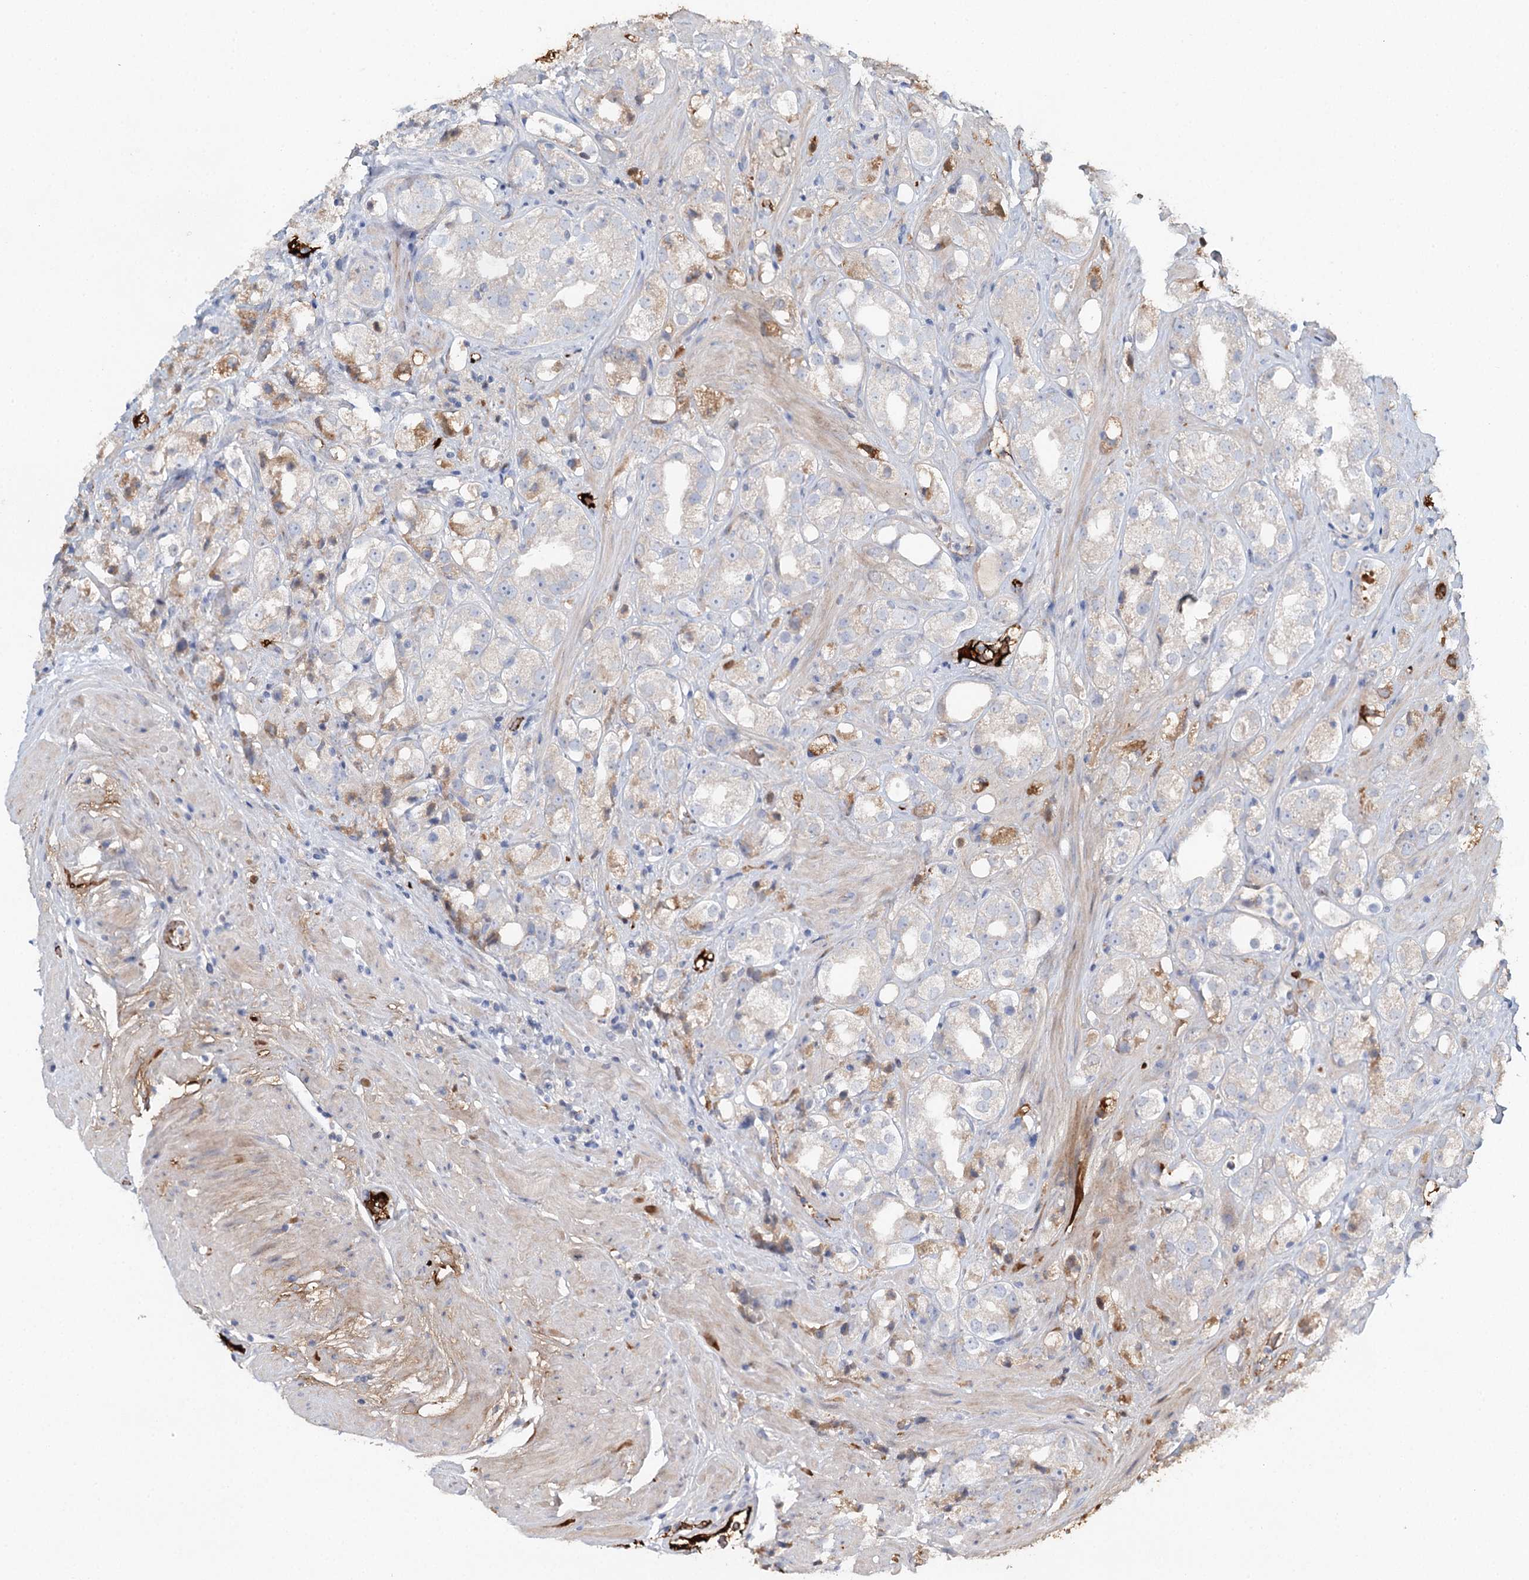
{"staining": {"intensity": "moderate", "quantity": "<25%", "location": "cytoplasmic/membranous"}, "tissue": "prostate cancer", "cell_type": "Tumor cells", "image_type": "cancer", "snomed": [{"axis": "morphology", "description": "Adenocarcinoma, NOS"}, {"axis": "topography", "description": "Prostate"}], "caption": "IHC staining of adenocarcinoma (prostate), which shows low levels of moderate cytoplasmic/membranous staining in about <25% of tumor cells indicating moderate cytoplasmic/membranous protein staining. The staining was performed using DAB (brown) for protein detection and nuclei were counterstained in hematoxylin (blue).", "gene": "ALKBH8", "patient": {"sex": "male", "age": 79}}